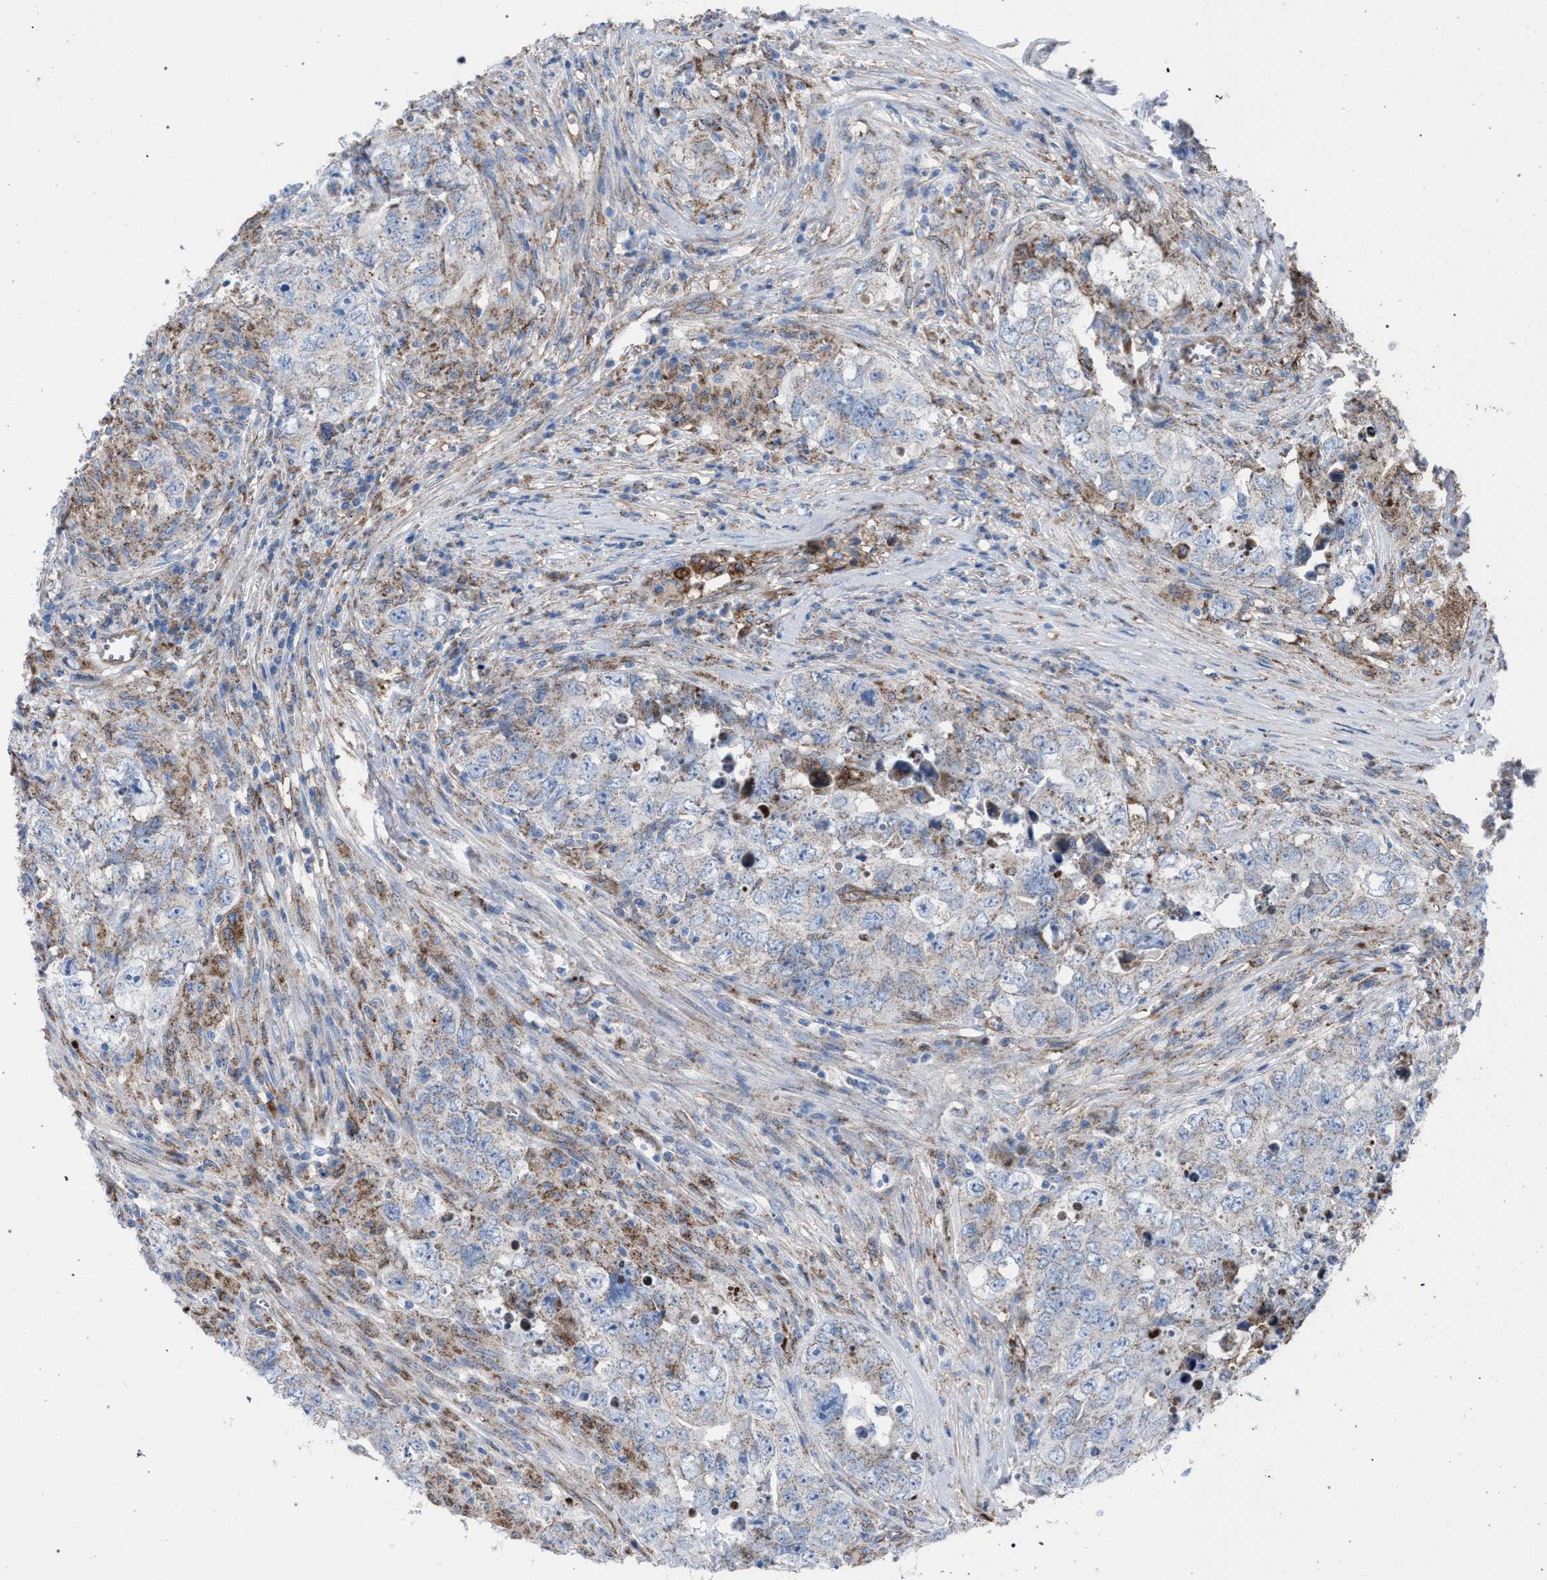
{"staining": {"intensity": "weak", "quantity": "<25%", "location": "cytoplasmic/membranous"}, "tissue": "testis cancer", "cell_type": "Tumor cells", "image_type": "cancer", "snomed": [{"axis": "morphology", "description": "Seminoma, NOS"}, {"axis": "morphology", "description": "Carcinoma, Embryonal, NOS"}, {"axis": "topography", "description": "Testis"}], "caption": "IHC image of testis seminoma stained for a protein (brown), which reveals no positivity in tumor cells.", "gene": "HSD17B4", "patient": {"sex": "male", "age": 43}}